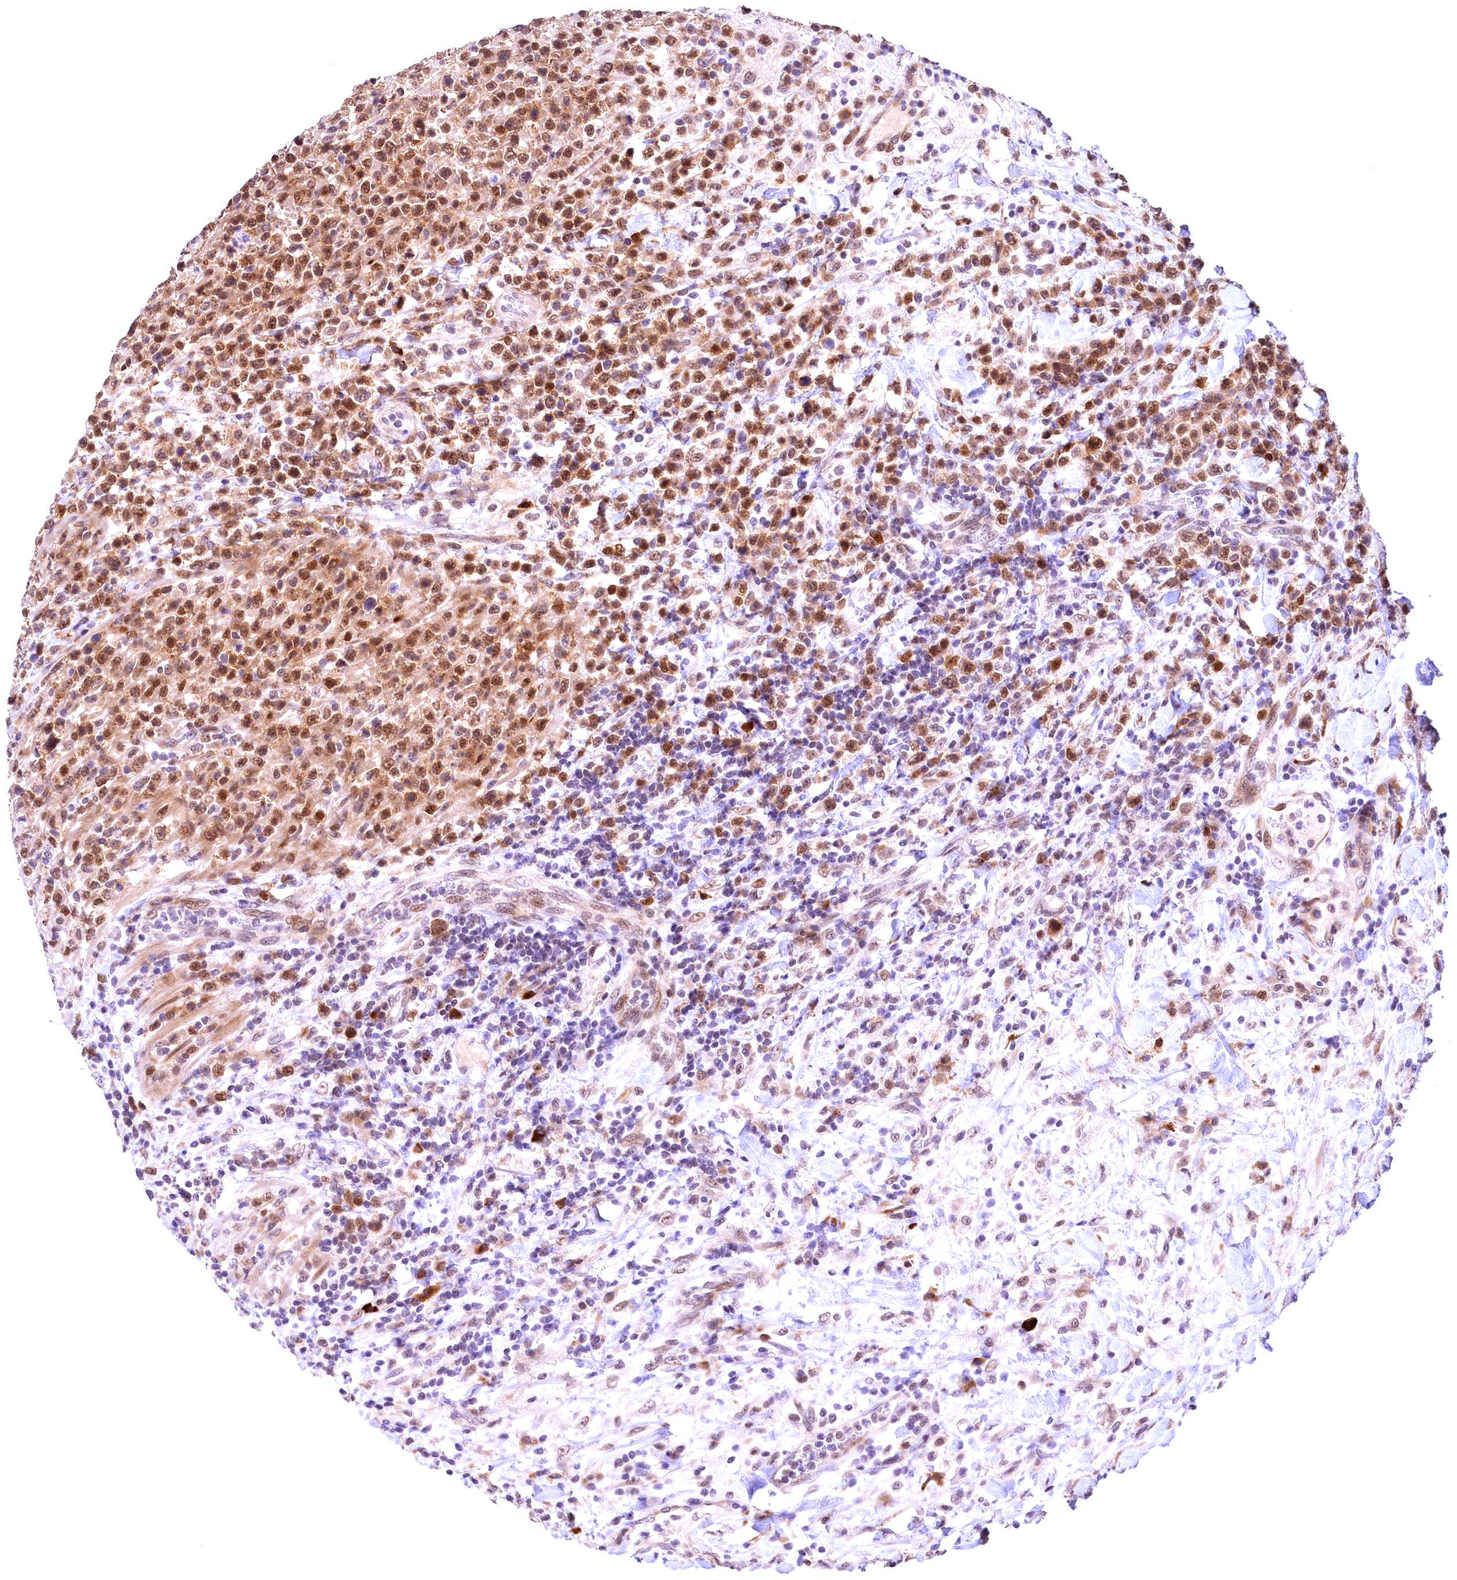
{"staining": {"intensity": "moderate", "quantity": ">75%", "location": "nuclear"}, "tissue": "lymphoma", "cell_type": "Tumor cells", "image_type": "cancer", "snomed": [{"axis": "morphology", "description": "Malignant lymphoma, non-Hodgkin's type, High grade"}, {"axis": "topography", "description": "Colon"}], "caption": "The histopathology image shows staining of malignant lymphoma, non-Hodgkin's type (high-grade), revealing moderate nuclear protein positivity (brown color) within tumor cells.", "gene": "FBXO45", "patient": {"sex": "female", "age": 53}}